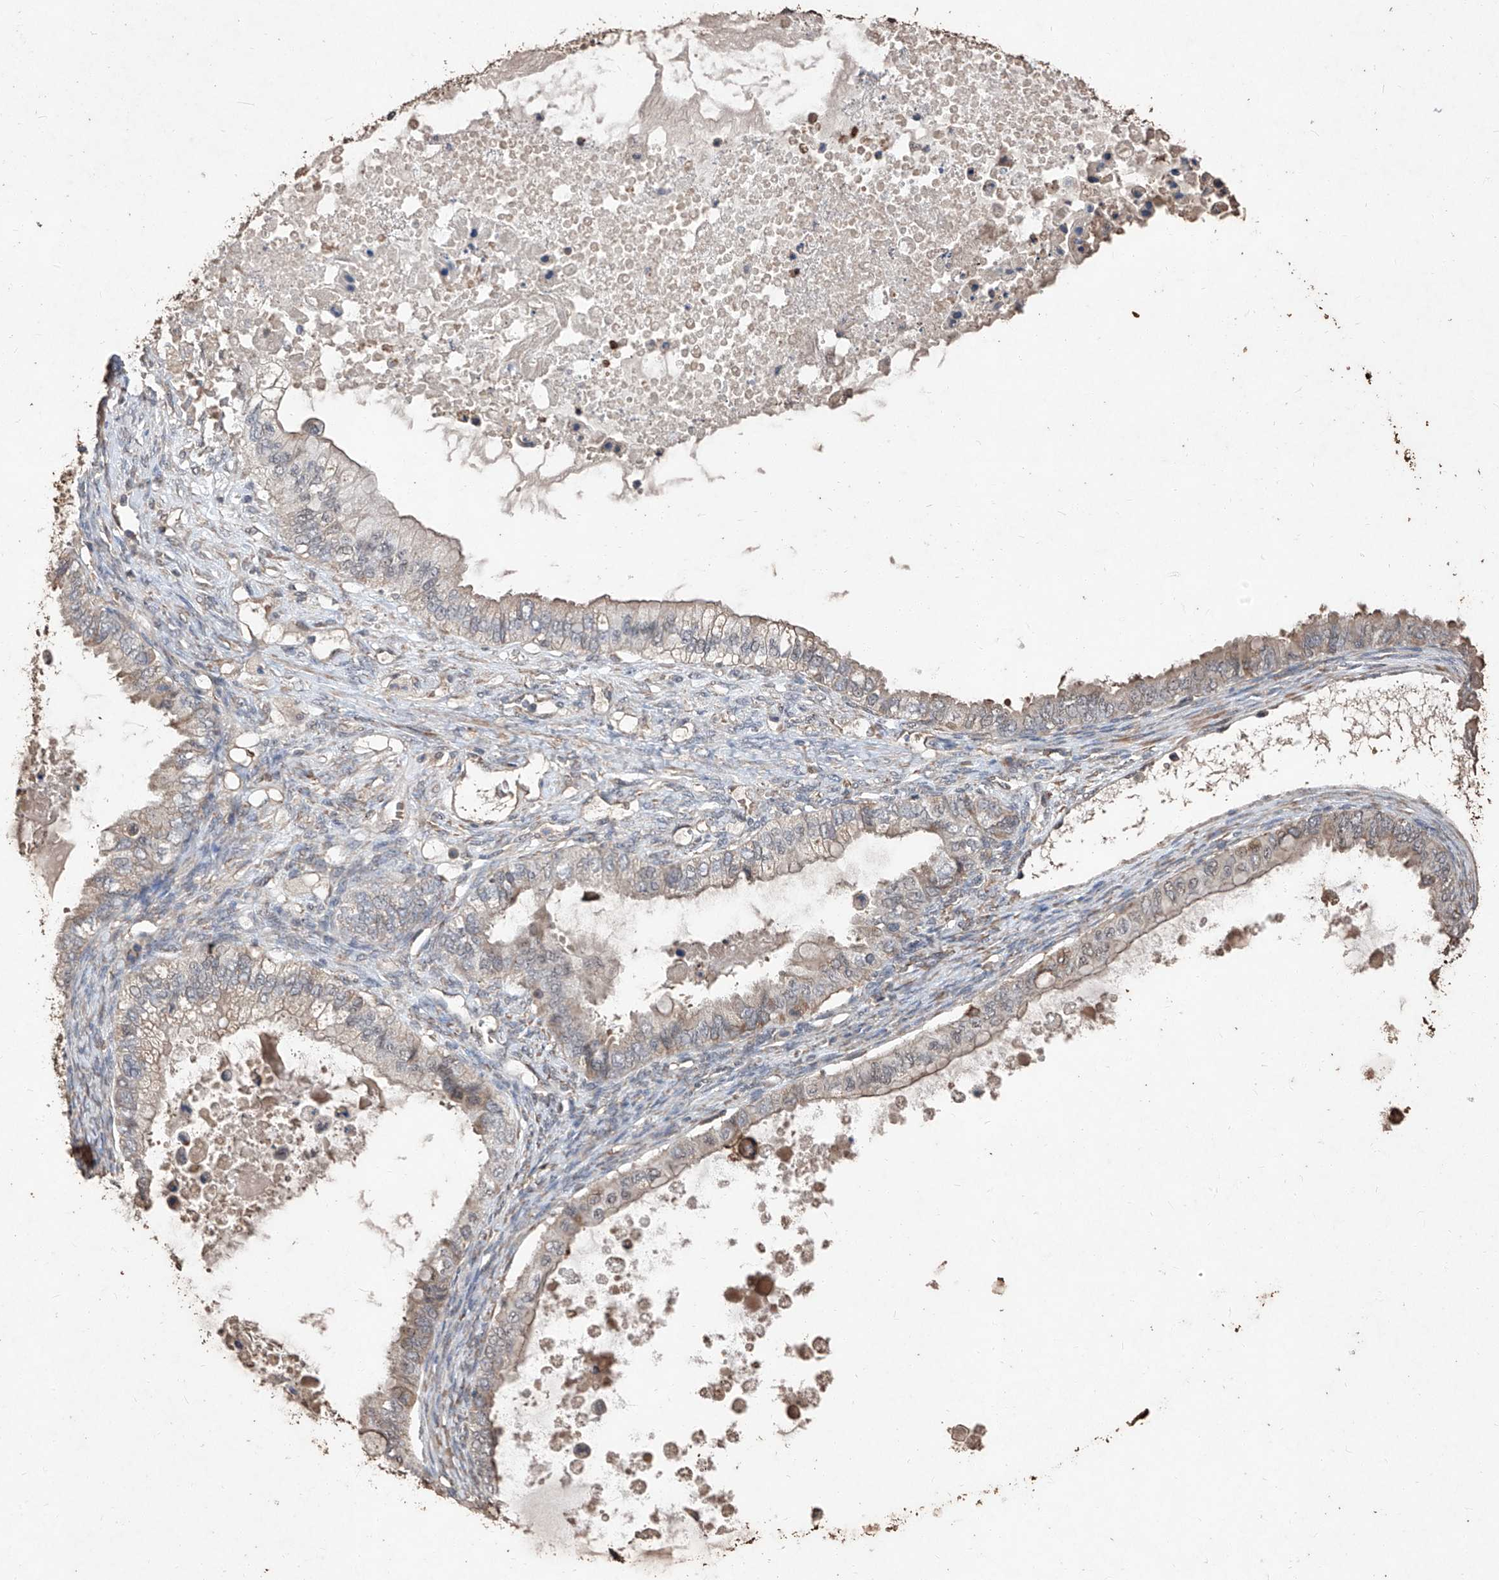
{"staining": {"intensity": "weak", "quantity": "<25%", "location": "cytoplasmic/membranous"}, "tissue": "ovarian cancer", "cell_type": "Tumor cells", "image_type": "cancer", "snomed": [{"axis": "morphology", "description": "Cystadenocarcinoma, mucinous, NOS"}, {"axis": "topography", "description": "Ovary"}], "caption": "Protein analysis of mucinous cystadenocarcinoma (ovarian) demonstrates no significant positivity in tumor cells.", "gene": "EML1", "patient": {"sex": "female", "age": 80}}